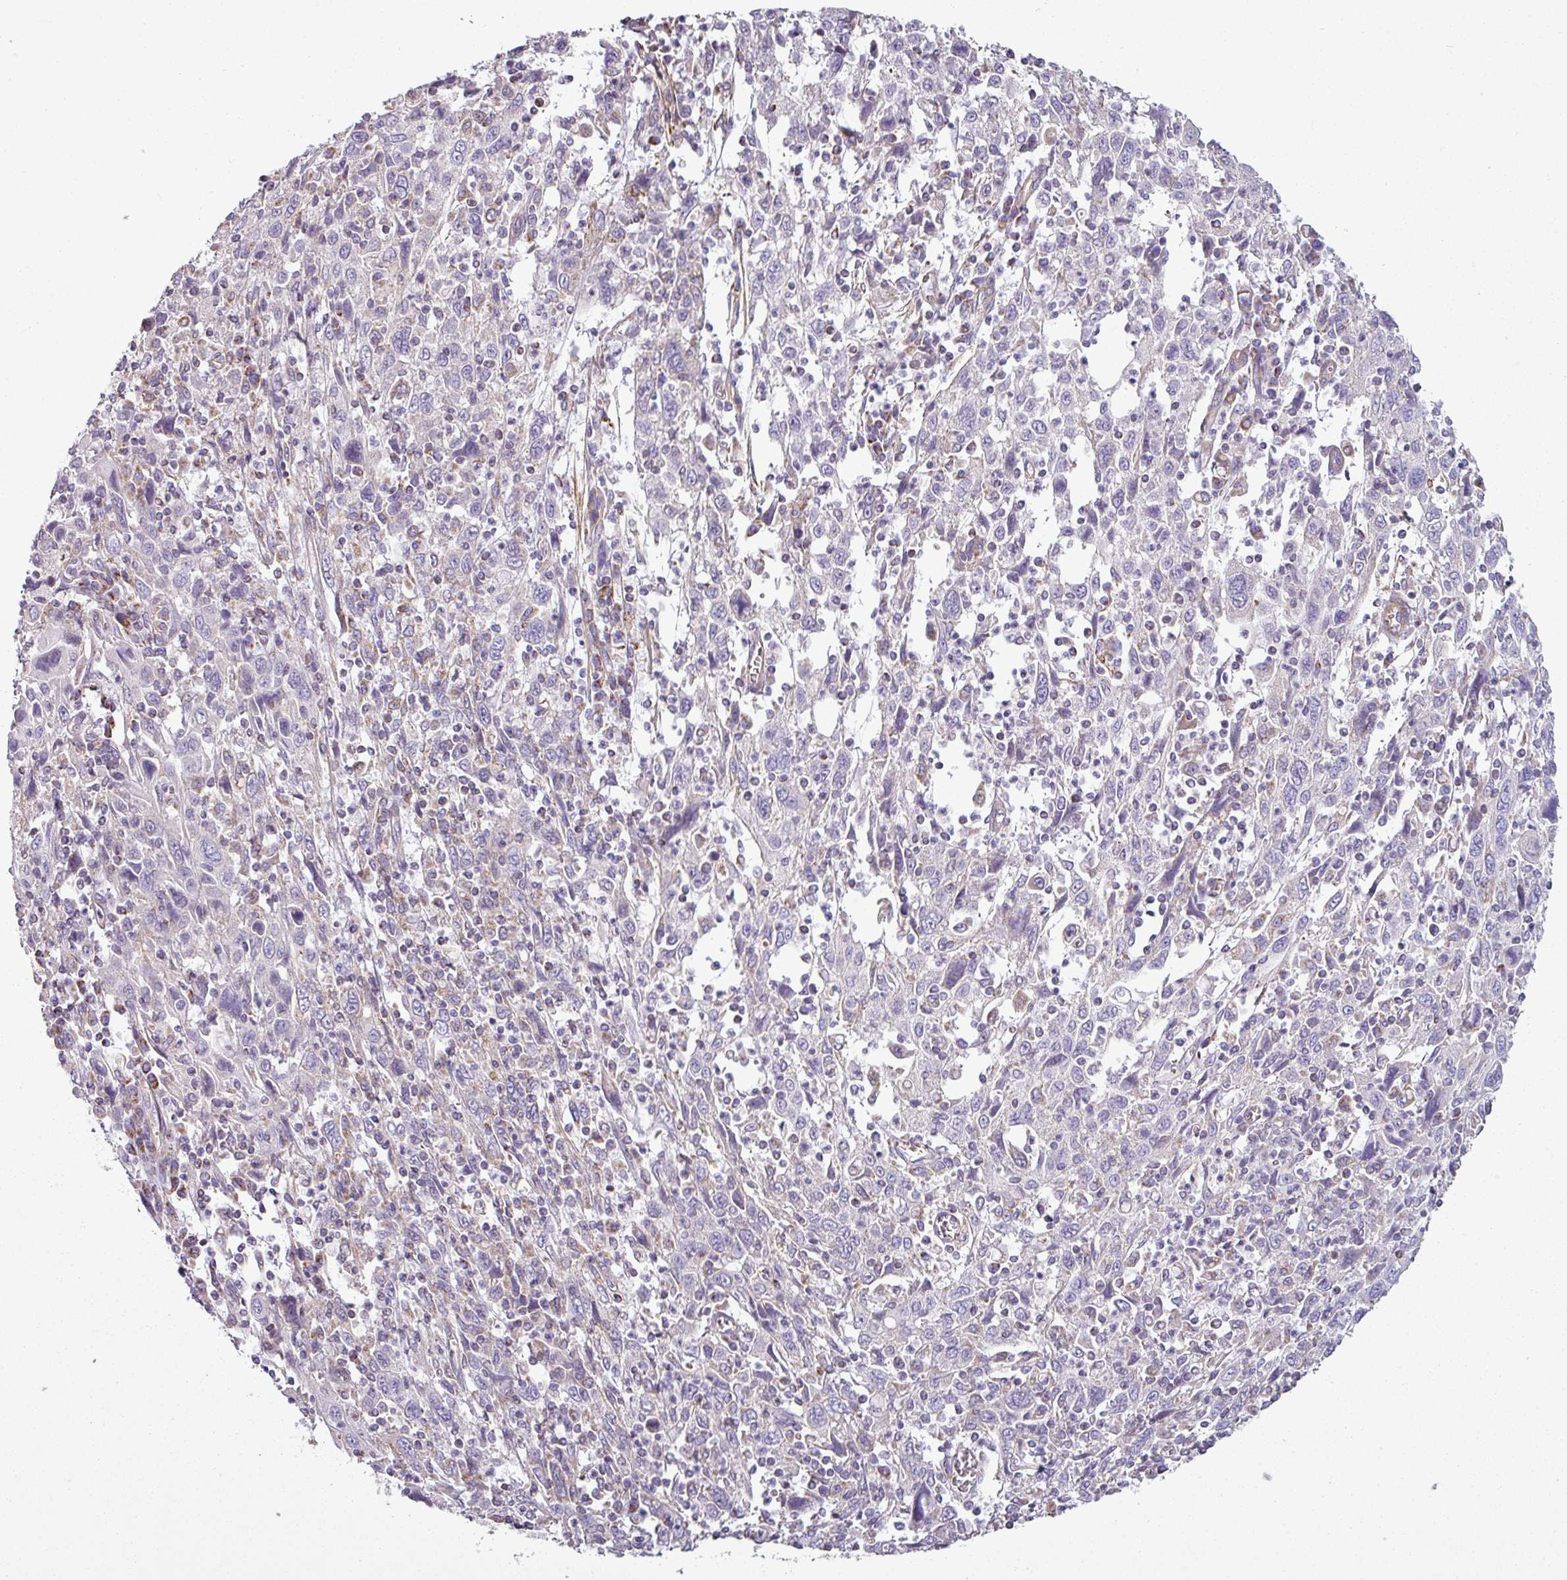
{"staining": {"intensity": "negative", "quantity": "none", "location": "none"}, "tissue": "cervical cancer", "cell_type": "Tumor cells", "image_type": "cancer", "snomed": [{"axis": "morphology", "description": "Squamous cell carcinoma, NOS"}, {"axis": "topography", "description": "Cervix"}], "caption": "The IHC photomicrograph has no significant positivity in tumor cells of cervical cancer tissue.", "gene": "BTN2A2", "patient": {"sex": "female", "age": 46}}